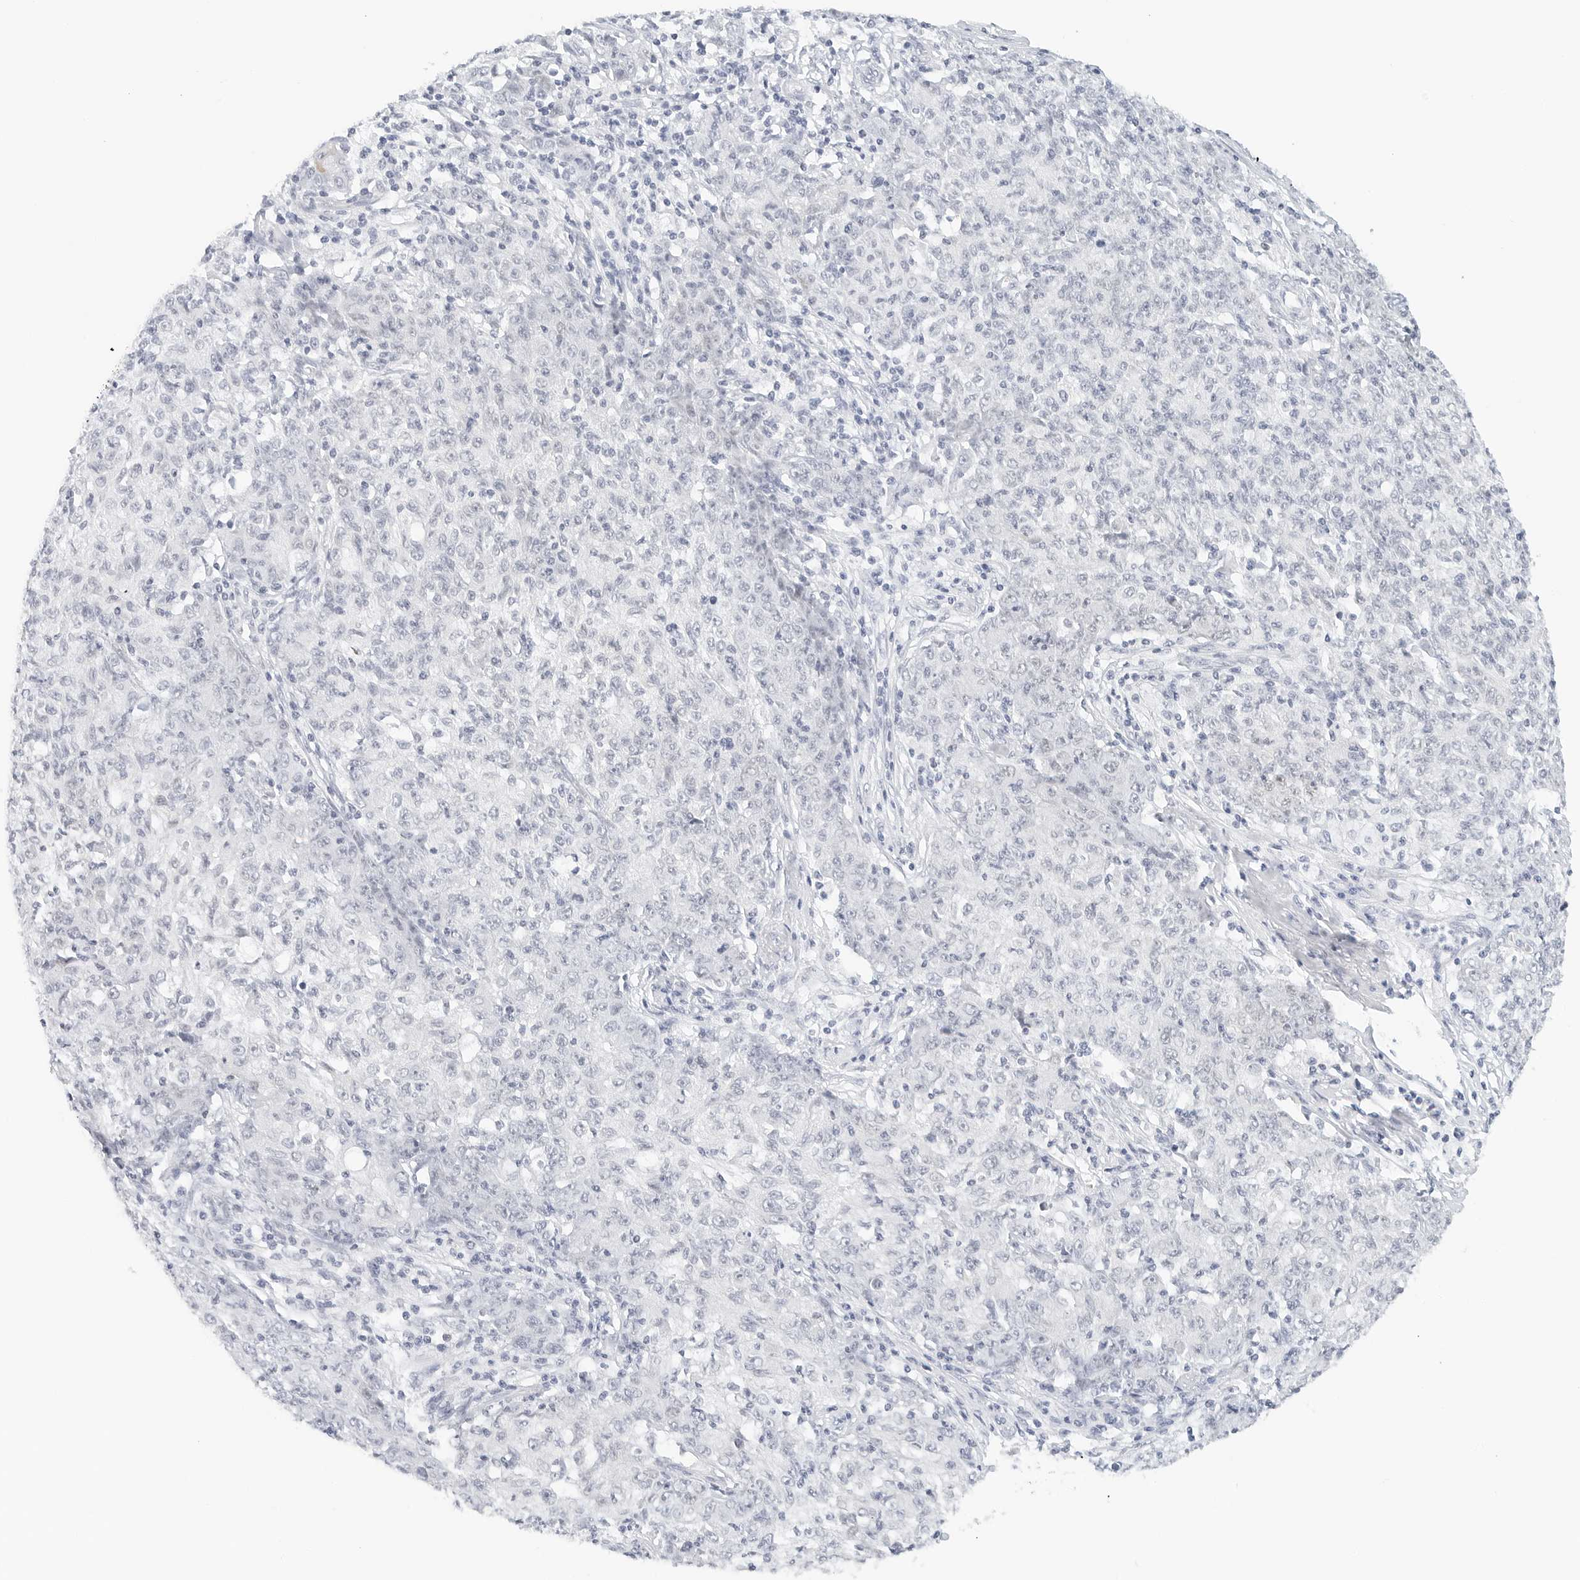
{"staining": {"intensity": "negative", "quantity": "none", "location": "none"}, "tissue": "ovarian cancer", "cell_type": "Tumor cells", "image_type": "cancer", "snomed": [{"axis": "morphology", "description": "Carcinoma, endometroid"}, {"axis": "topography", "description": "Ovary"}], "caption": "Ovarian cancer stained for a protein using immunohistochemistry (IHC) shows no staining tumor cells.", "gene": "CD22", "patient": {"sex": "female", "age": 42}}